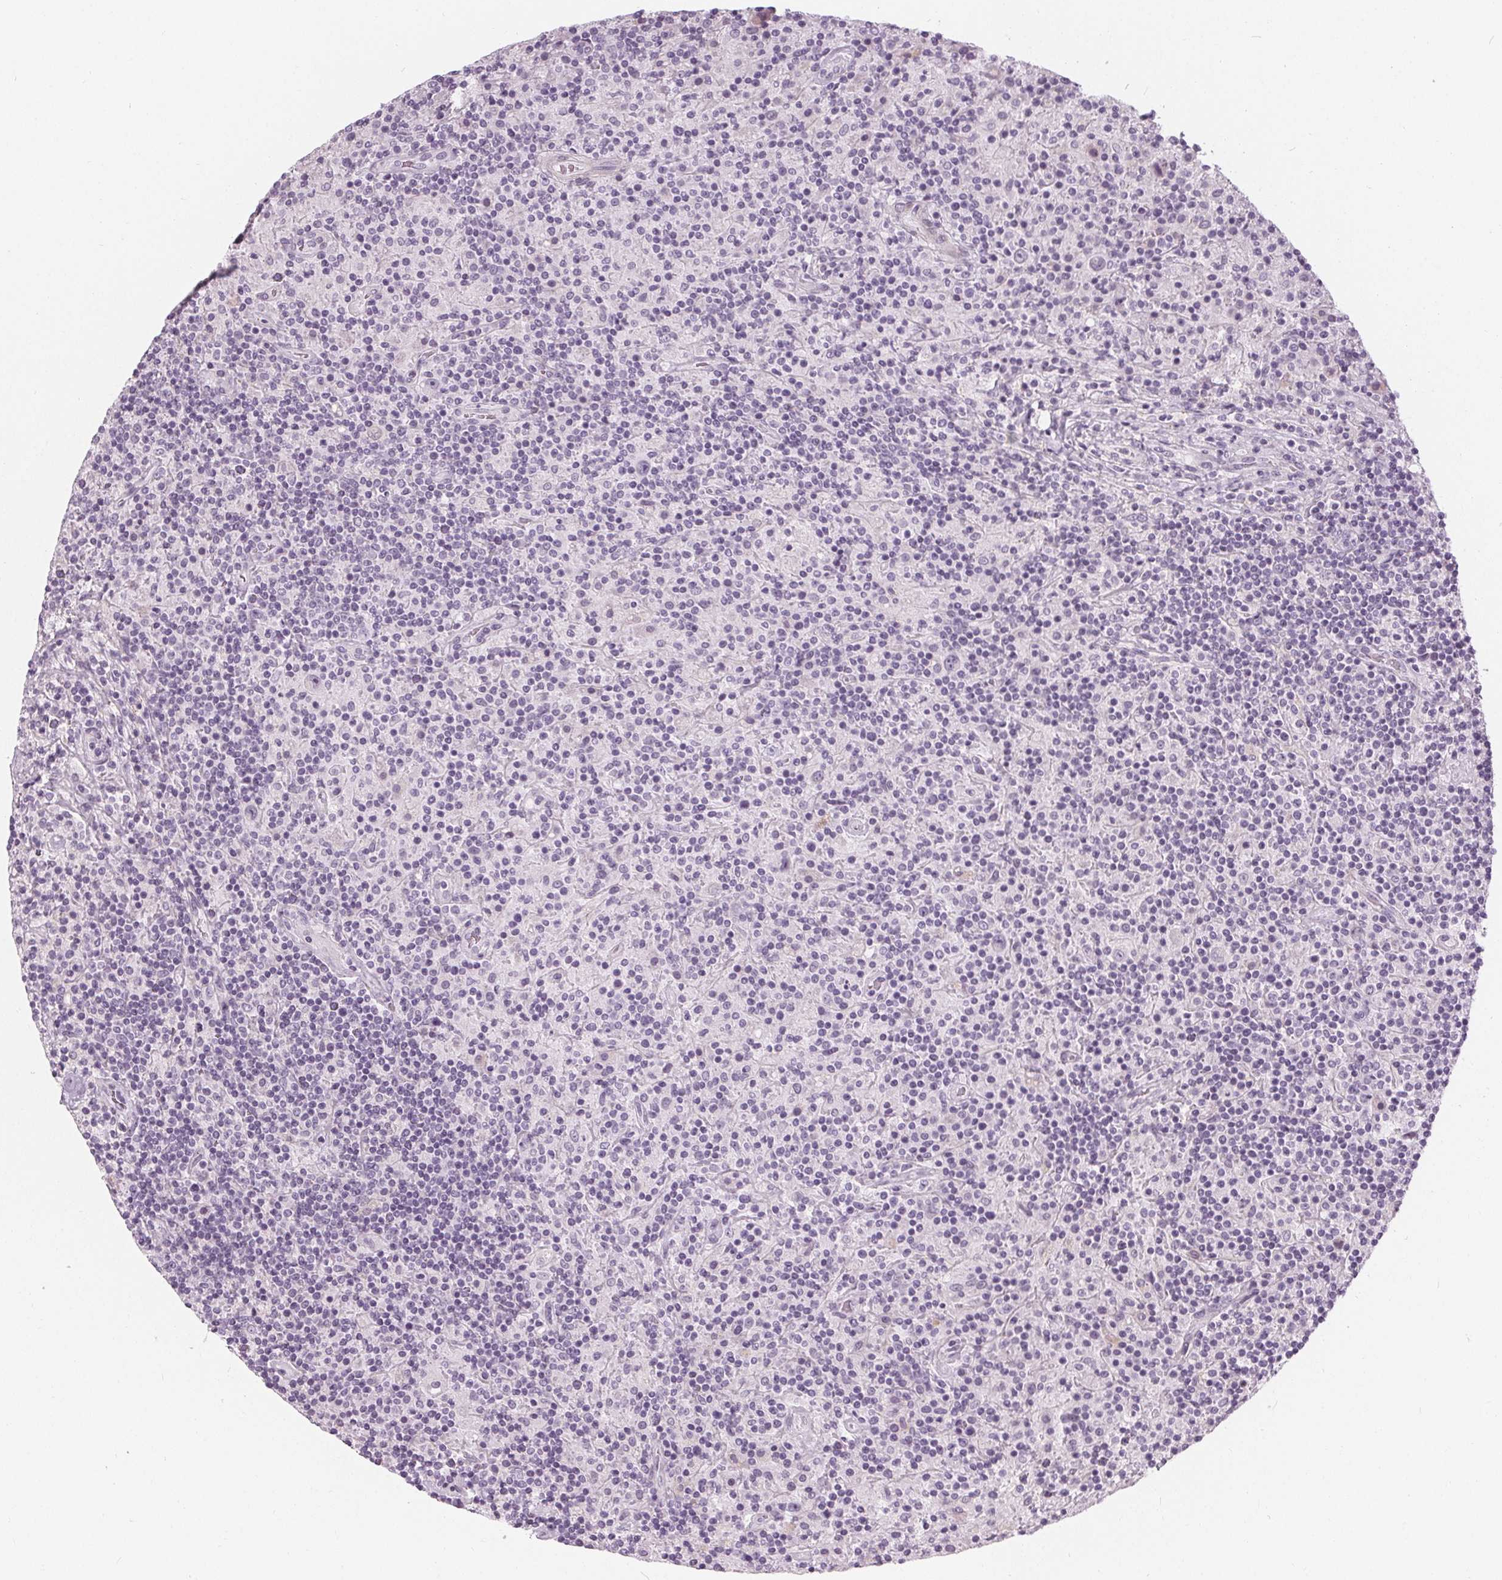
{"staining": {"intensity": "negative", "quantity": "none", "location": "none"}, "tissue": "lymphoma", "cell_type": "Tumor cells", "image_type": "cancer", "snomed": [{"axis": "morphology", "description": "Hodgkin's disease, NOS"}, {"axis": "topography", "description": "Lymph node"}], "caption": "Immunohistochemistry (IHC) image of neoplastic tissue: lymphoma stained with DAB displays no significant protein expression in tumor cells.", "gene": "HOPX", "patient": {"sex": "male", "age": 70}}